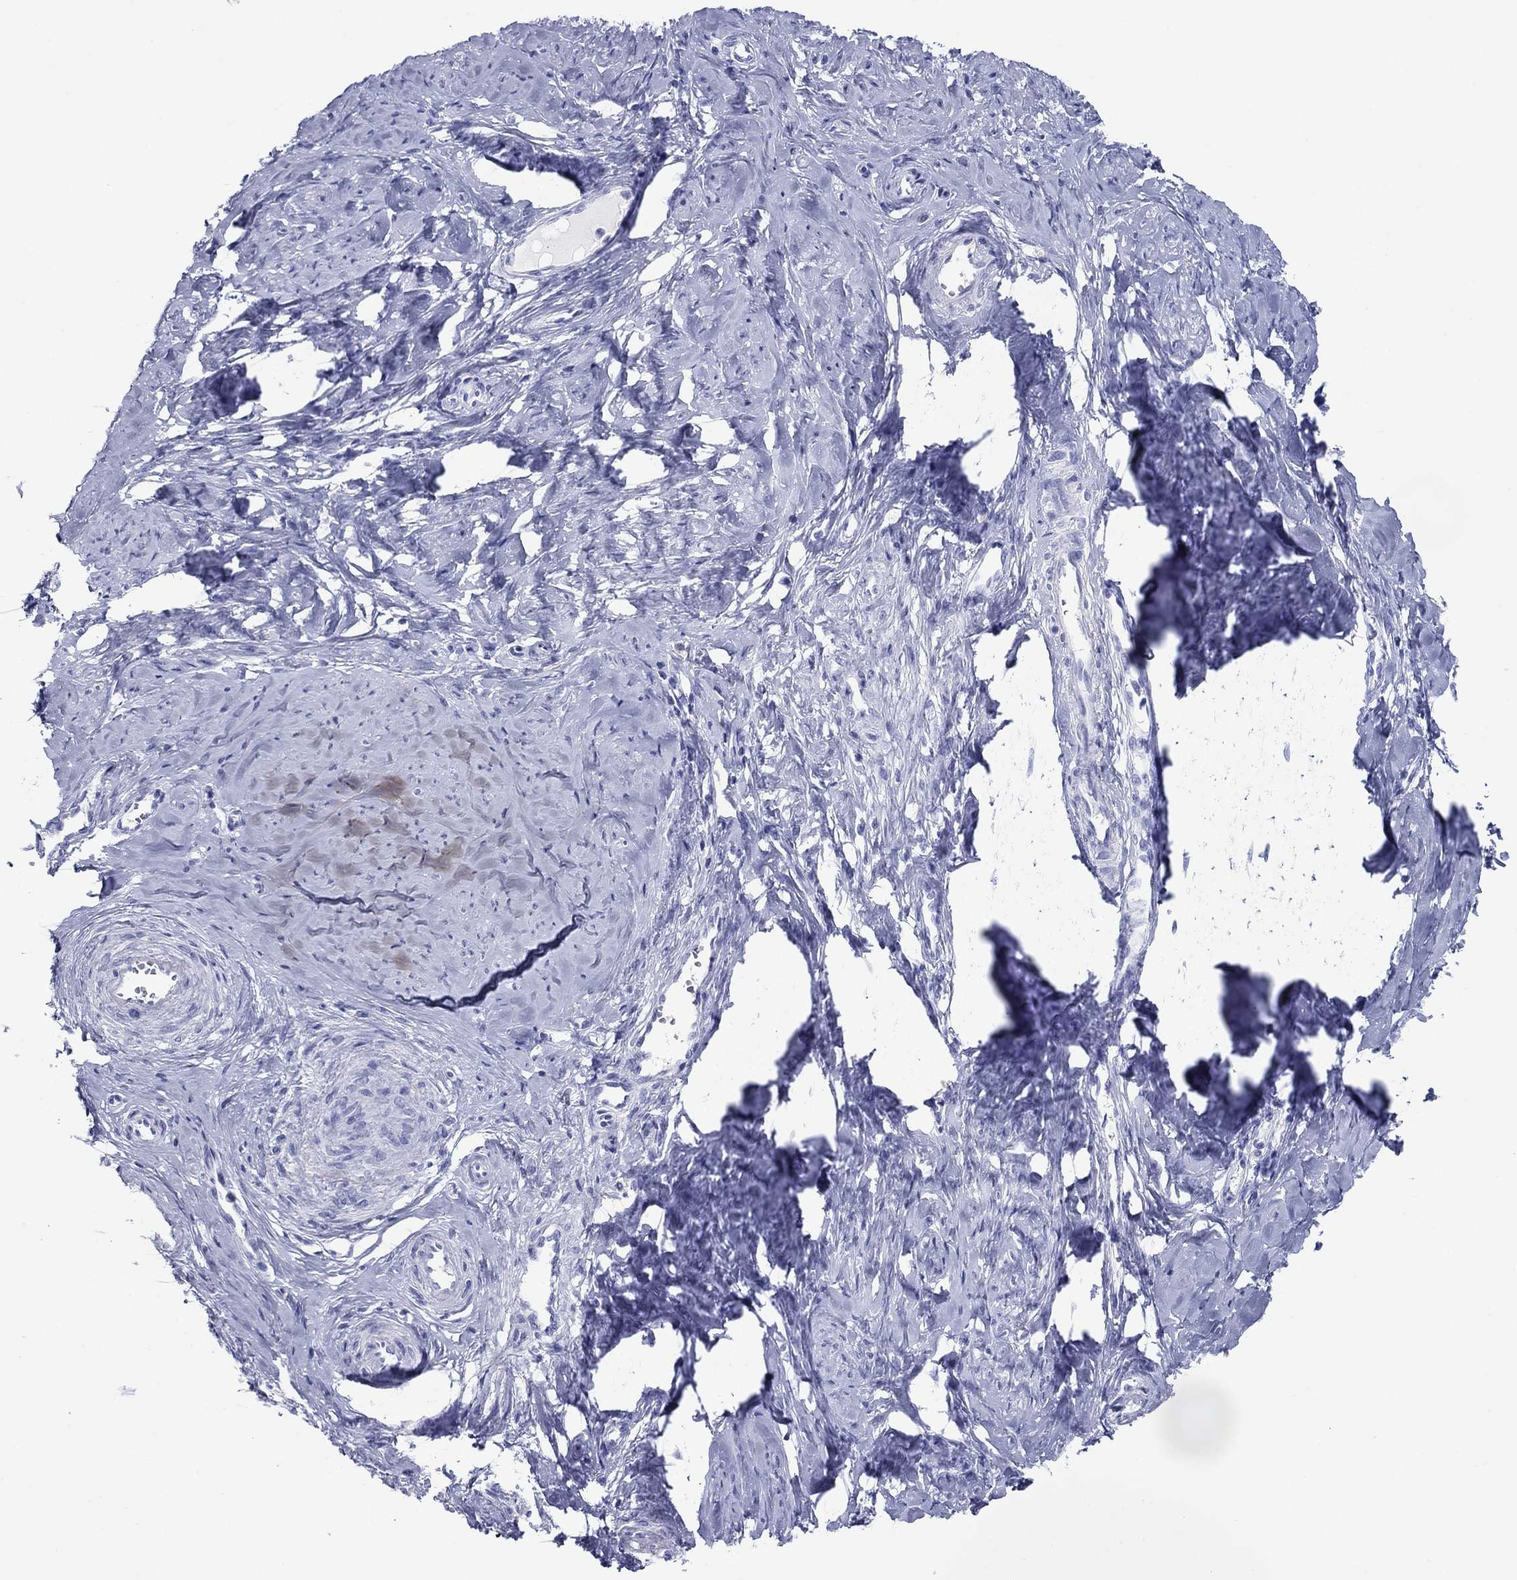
{"staining": {"intensity": "negative", "quantity": "none", "location": "none"}, "tissue": "smooth muscle", "cell_type": "Smooth muscle cells", "image_type": "normal", "snomed": [{"axis": "morphology", "description": "Normal tissue, NOS"}, {"axis": "topography", "description": "Smooth muscle"}], "caption": "Immunohistochemical staining of normal human smooth muscle reveals no significant positivity in smooth muscle cells. The staining was performed using DAB to visualize the protein expression in brown, while the nuclei were stained in blue with hematoxylin (Magnification: 20x).", "gene": "ATP4A", "patient": {"sex": "female", "age": 48}}